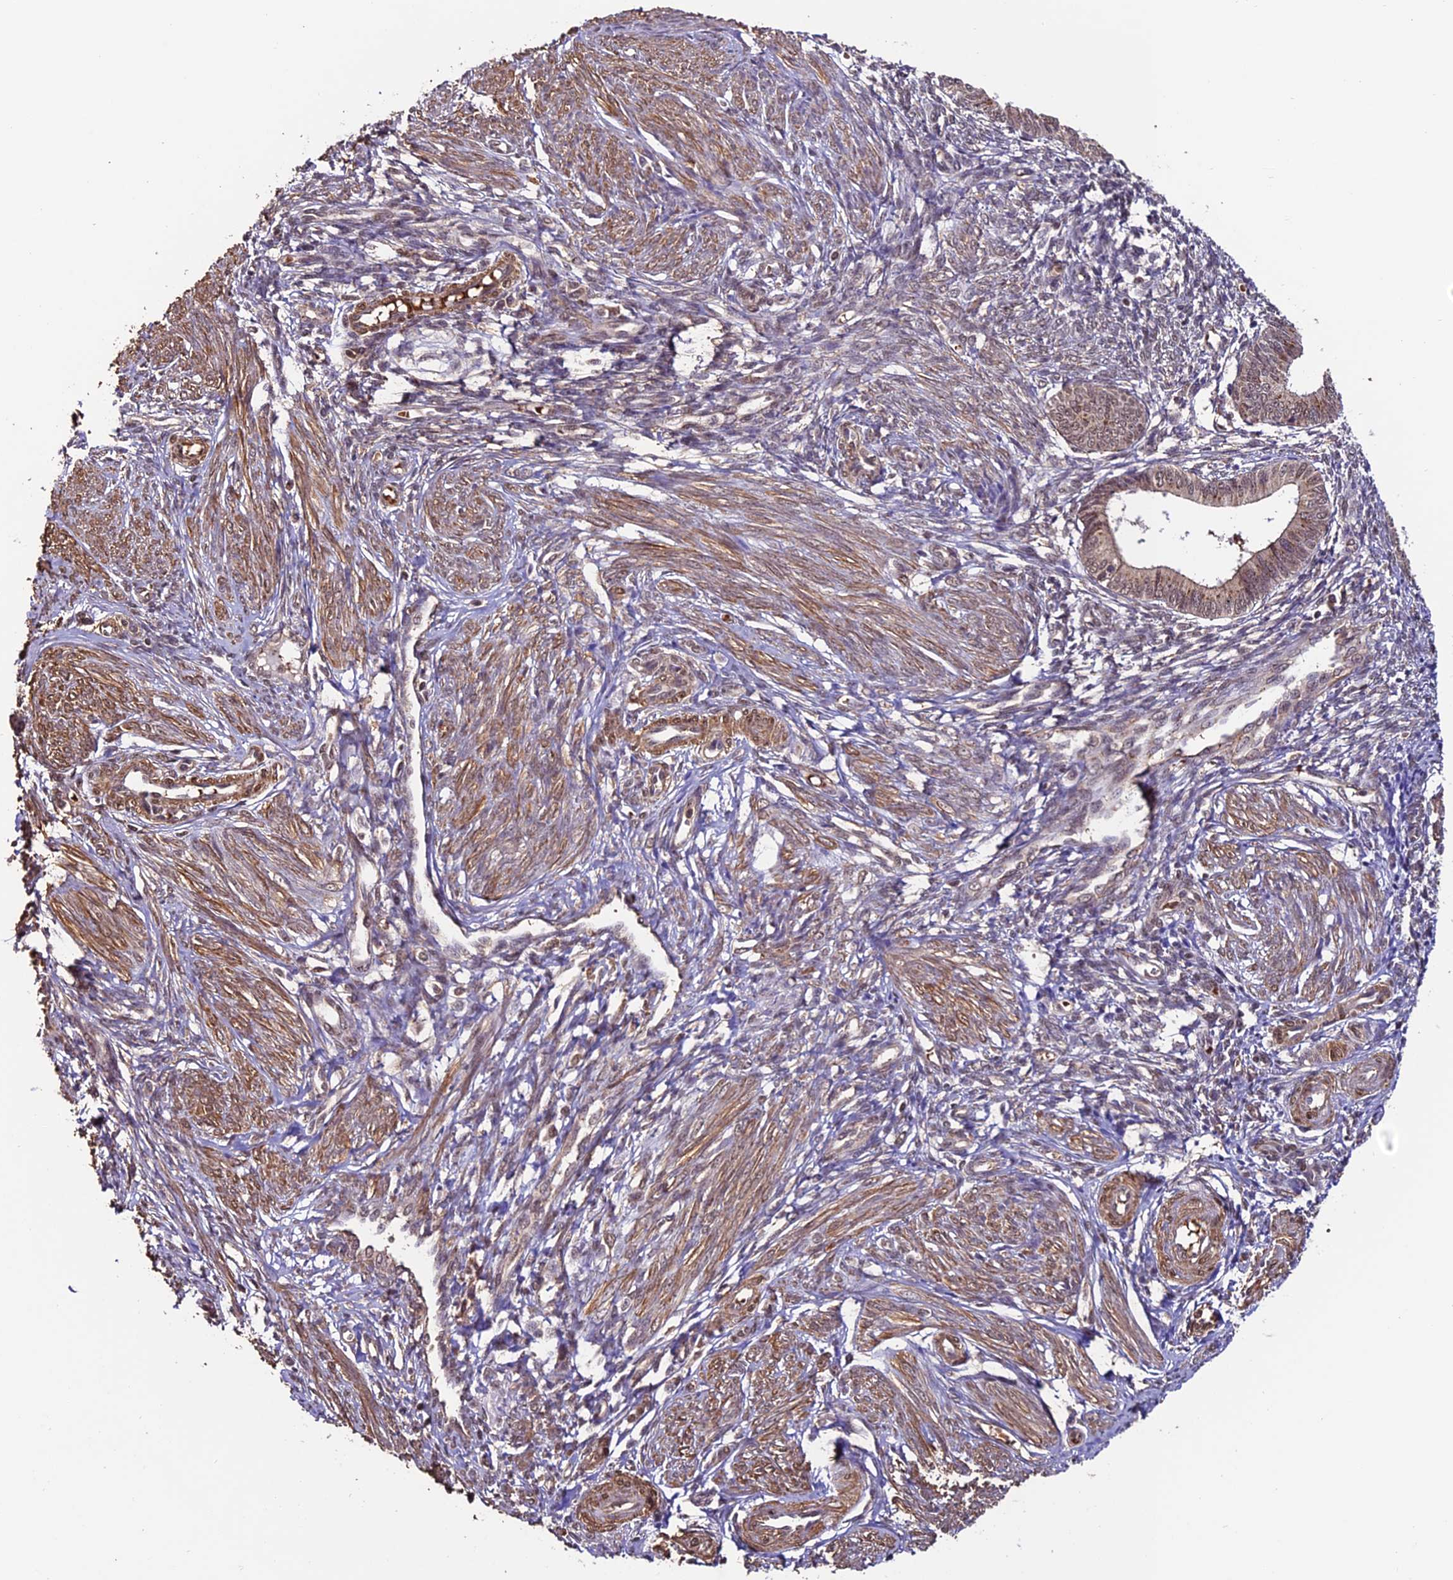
{"staining": {"intensity": "weak", "quantity": "25%-75%", "location": "nuclear"}, "tissue": "endometrium", "cell_type": "Cells in endometrial stroma", "image_type": "normal", "snomed": [{"axis": "morphology", "description": "Normal tissue, NOS"}, {"axis": "topography", "description": "Endometrium"}], "caption": "Protein expression analysis of unremarkable endometrium shows weak nuclear positivity in approximately 25%-75% of cells in endometrial stroma. (Brightfield microscopy of DAB IHC at high magnification).", "gene": "CABIN1", "patient": {"sex": "female", "age": 46}}